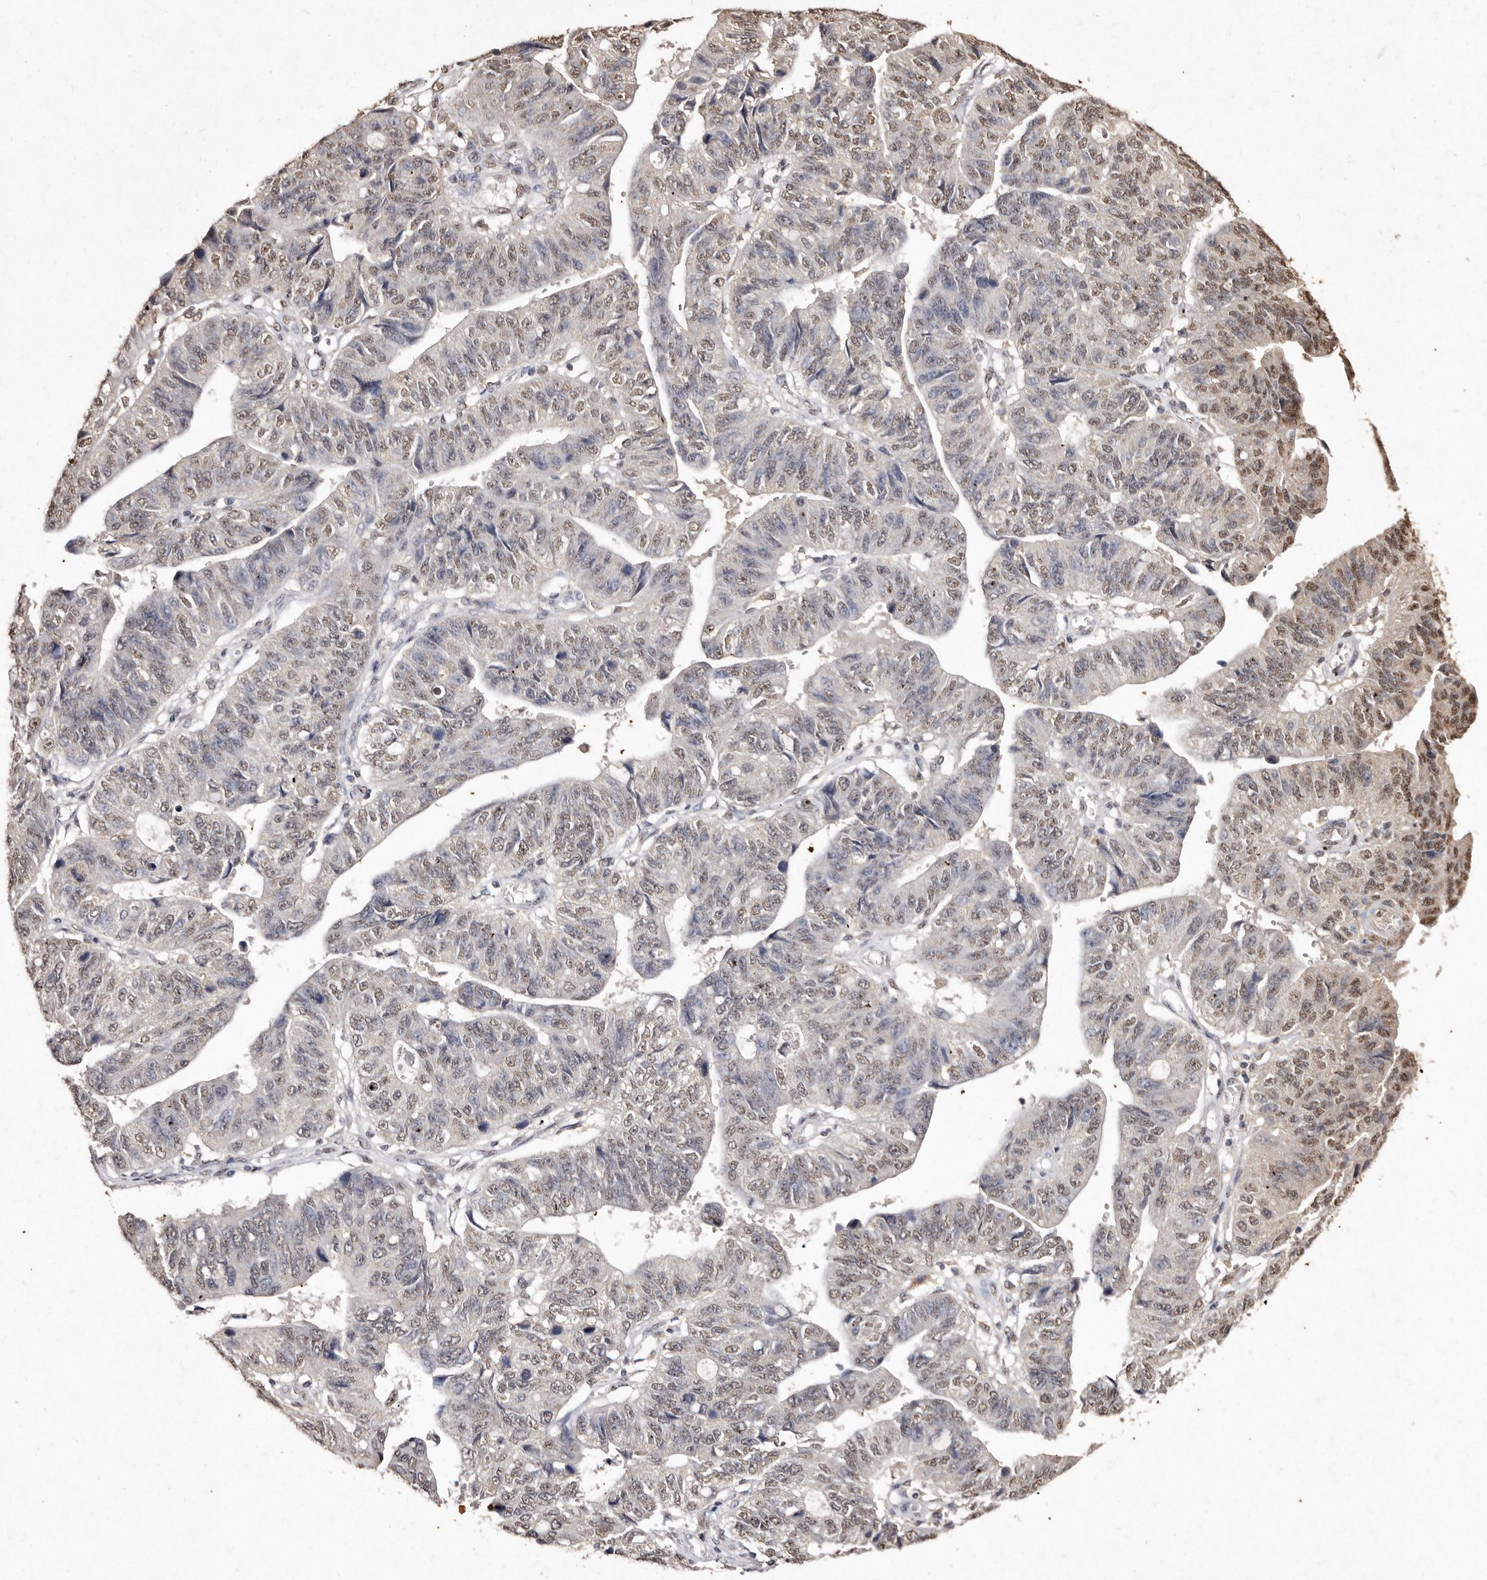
{"staining": {"intensity": "moderate", "quantity": ">75%", "location": "nuclear"}, "tissue": "stomach cancer", "cell_type": "Tumor cells", "image_type": "cancer", "snomed": [{"axis": "morphology", "description": "Adenocarcinoma, NOS"}, {"axis": "topography", "description": "Stomach"}], "caption": "Protein analysis of stomach cancer tissue exhibits moderate nuclear positivity in about >75% of tumor cells.", "gene": "ERBB4", "patient": {"sex": "male", "age": 59}}